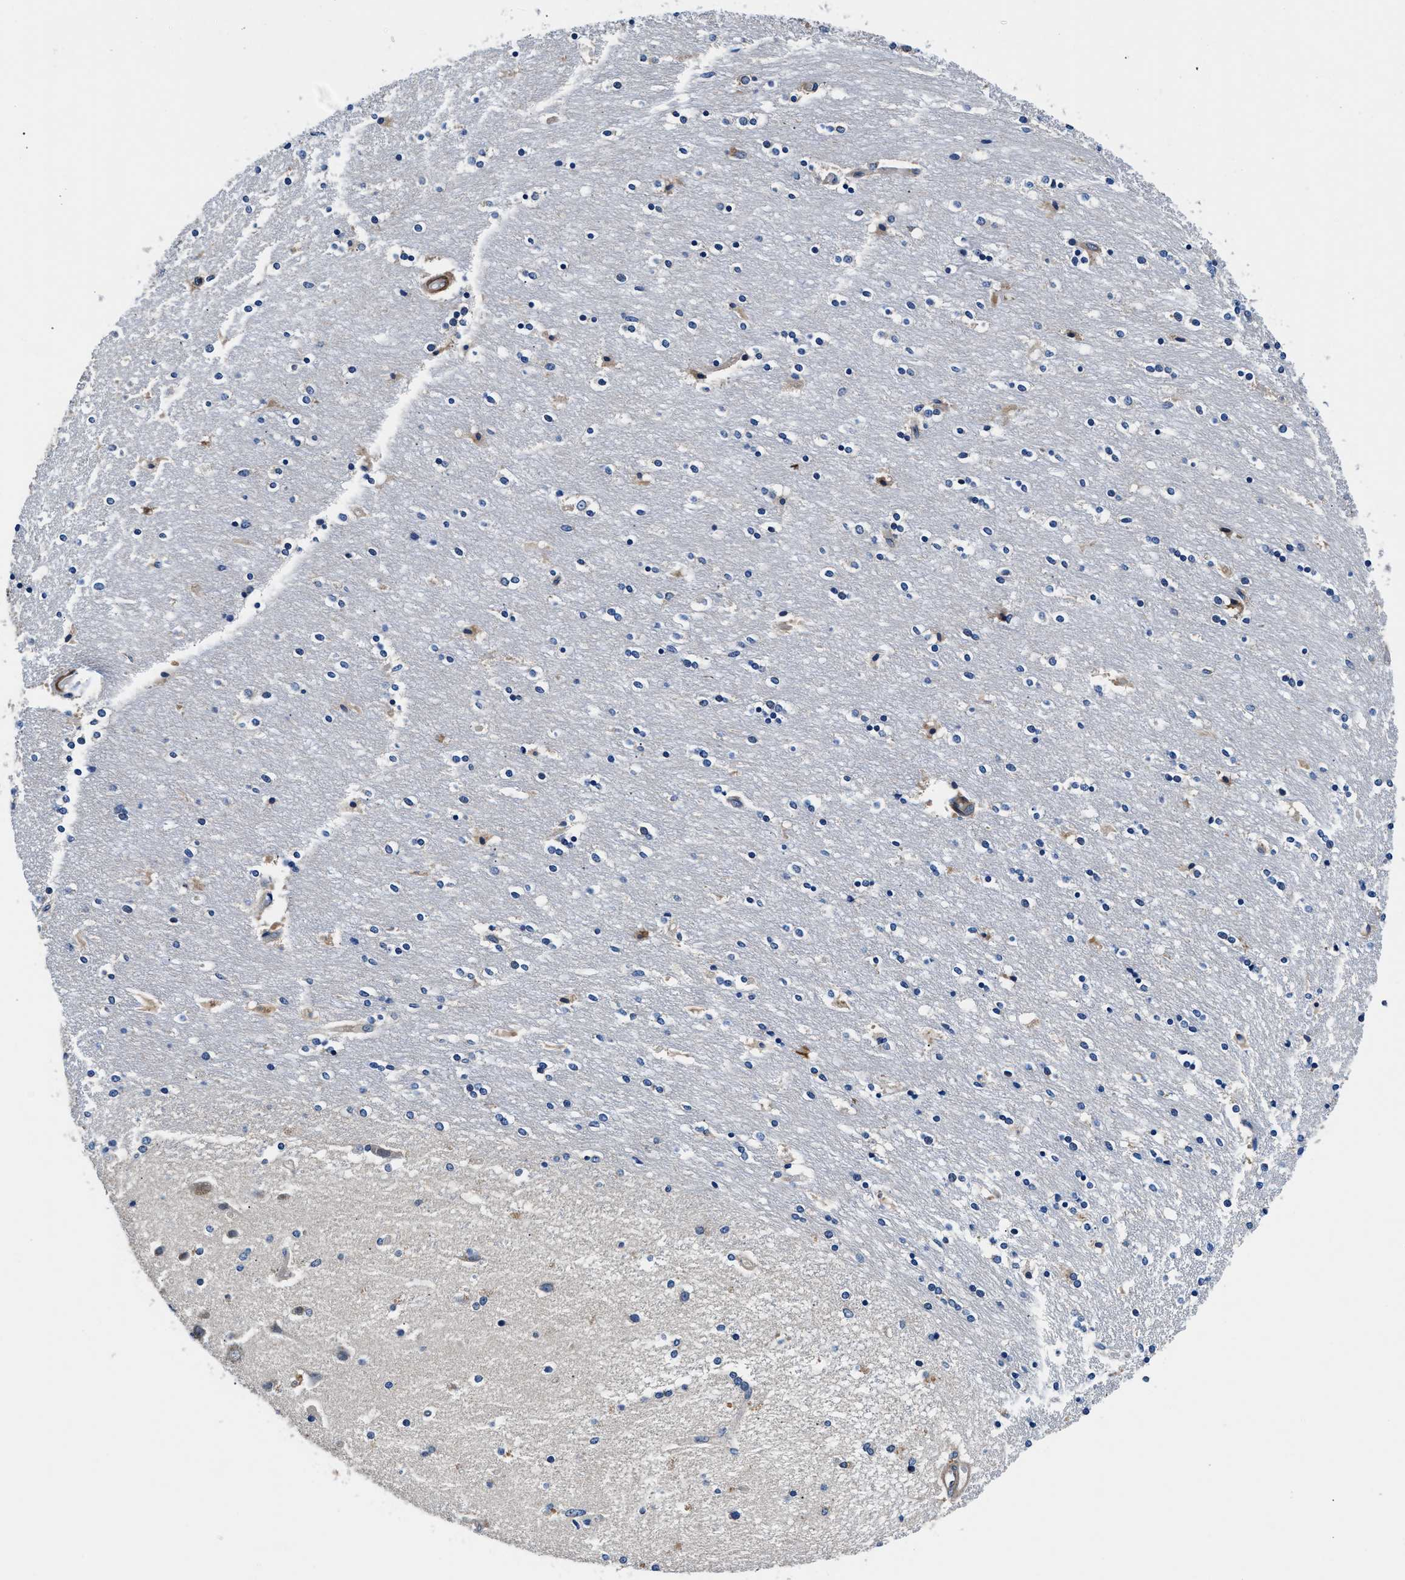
{"staining": {"intensity": "moderate", "quantity": "<25%", "location": "cytoplasmic/membranous"}, "tissue": "caudate", "cell_type": "Glial cells", "image_type": "normal", "snomed": [{"axis": "morphology", "description": "Normal tissue, NOS"}, {"axis": "topography", "description": "Lateral ventricle wall"}], "caption": "This photomicrograph exhibits IHC staining of unremarkable caudate, with low moderate cytoplasmic/membranous staining in approximately <25% of glial cells.", "gene": "NEU1", "patient": {"sex": "female", "age": 54}}